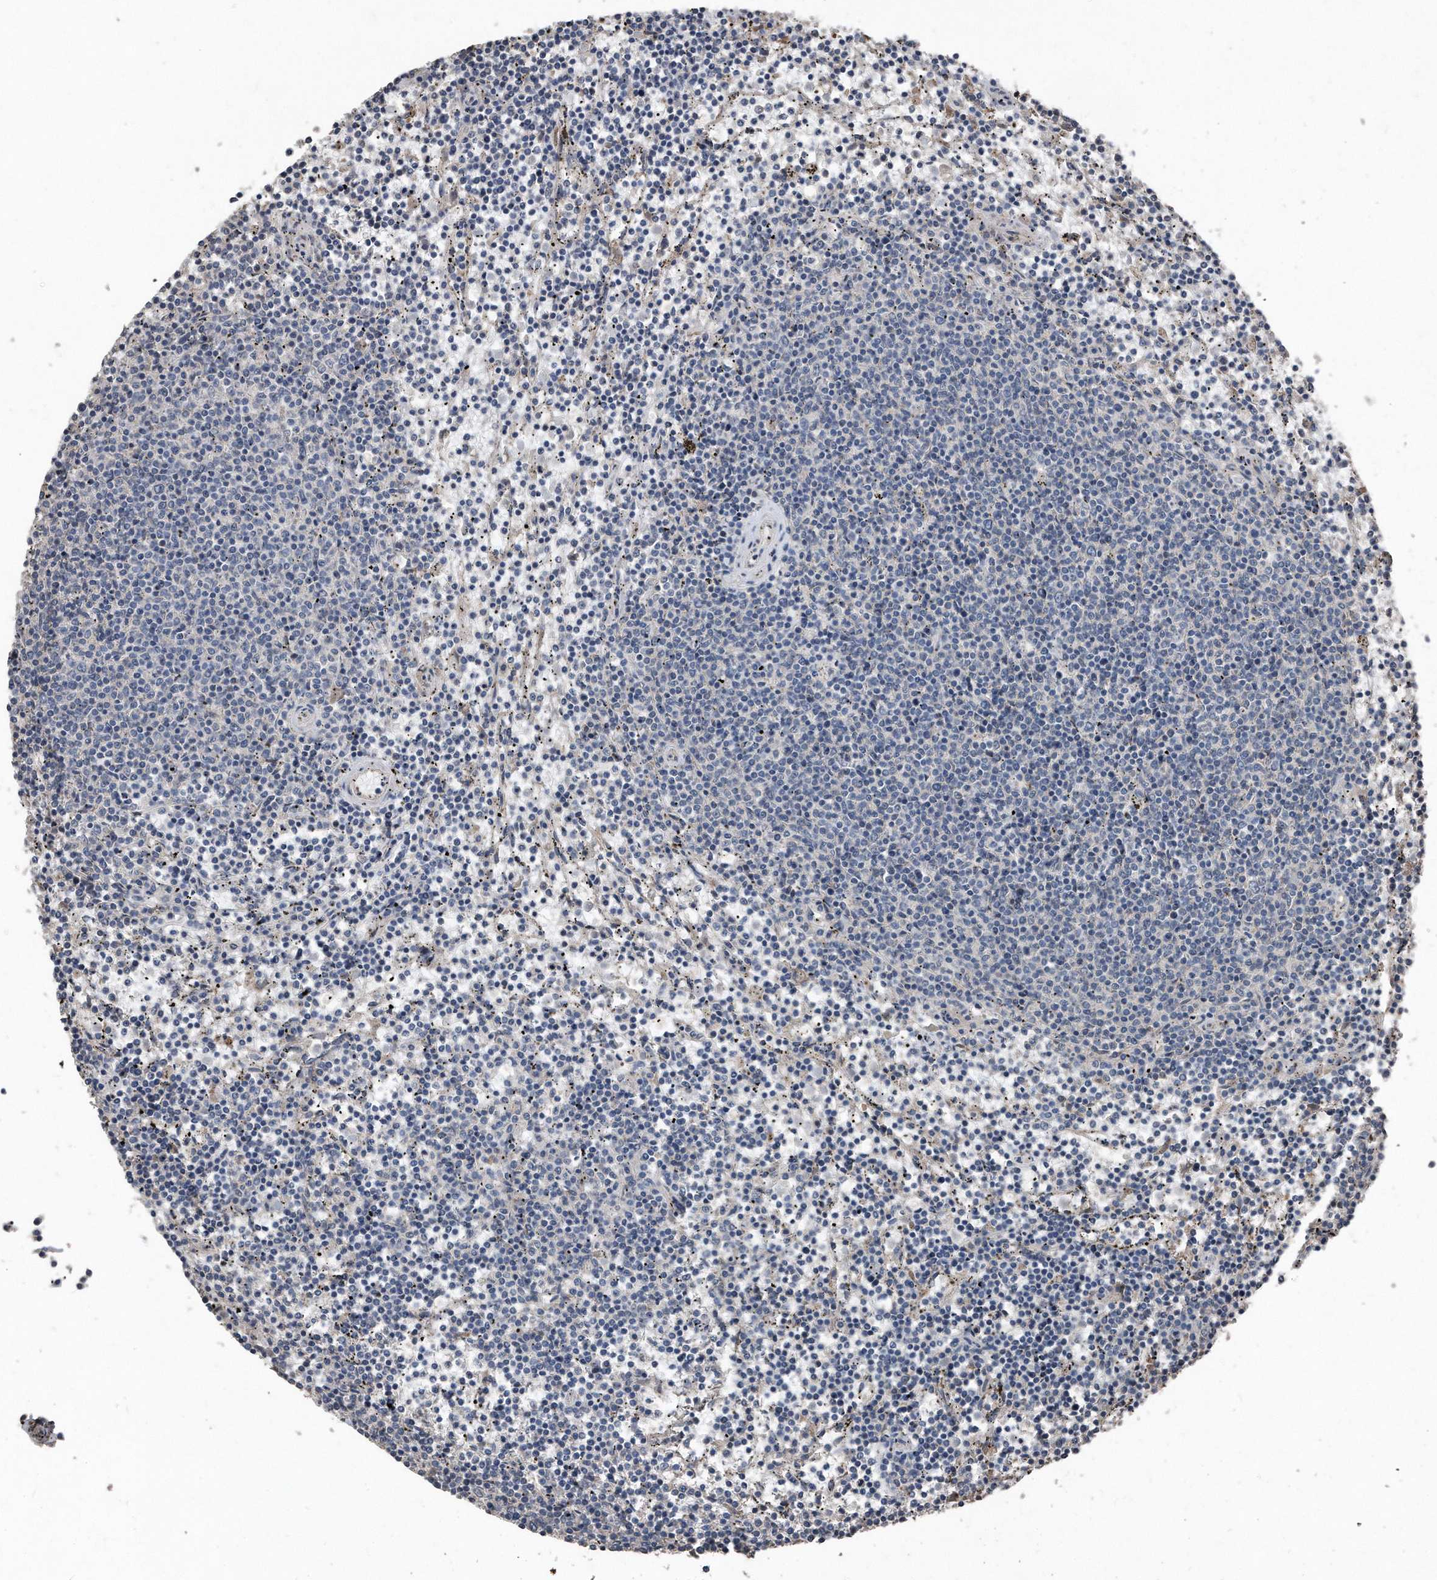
{"staining": {"intensity": "negative", "quantity": "none", "location": "none"}, "tissue": "lymphoma", "cell_type": "Tumor cells", "image_type": "cancer", "snomed": [{"axis": "morphology", "description": "Malignant lymphoma, non-Hodgkin's type, Low grade"}, {"axis": "topography", "description": "Spleen"}], "caption": "A histopathology image of low-grade malignant lymphoma, non-Hodgkin's type stained for a protein shows no brown staining in tumor cells.", "gene": "ANKRD10", "patient": {"sex": "female", "age": 50}}